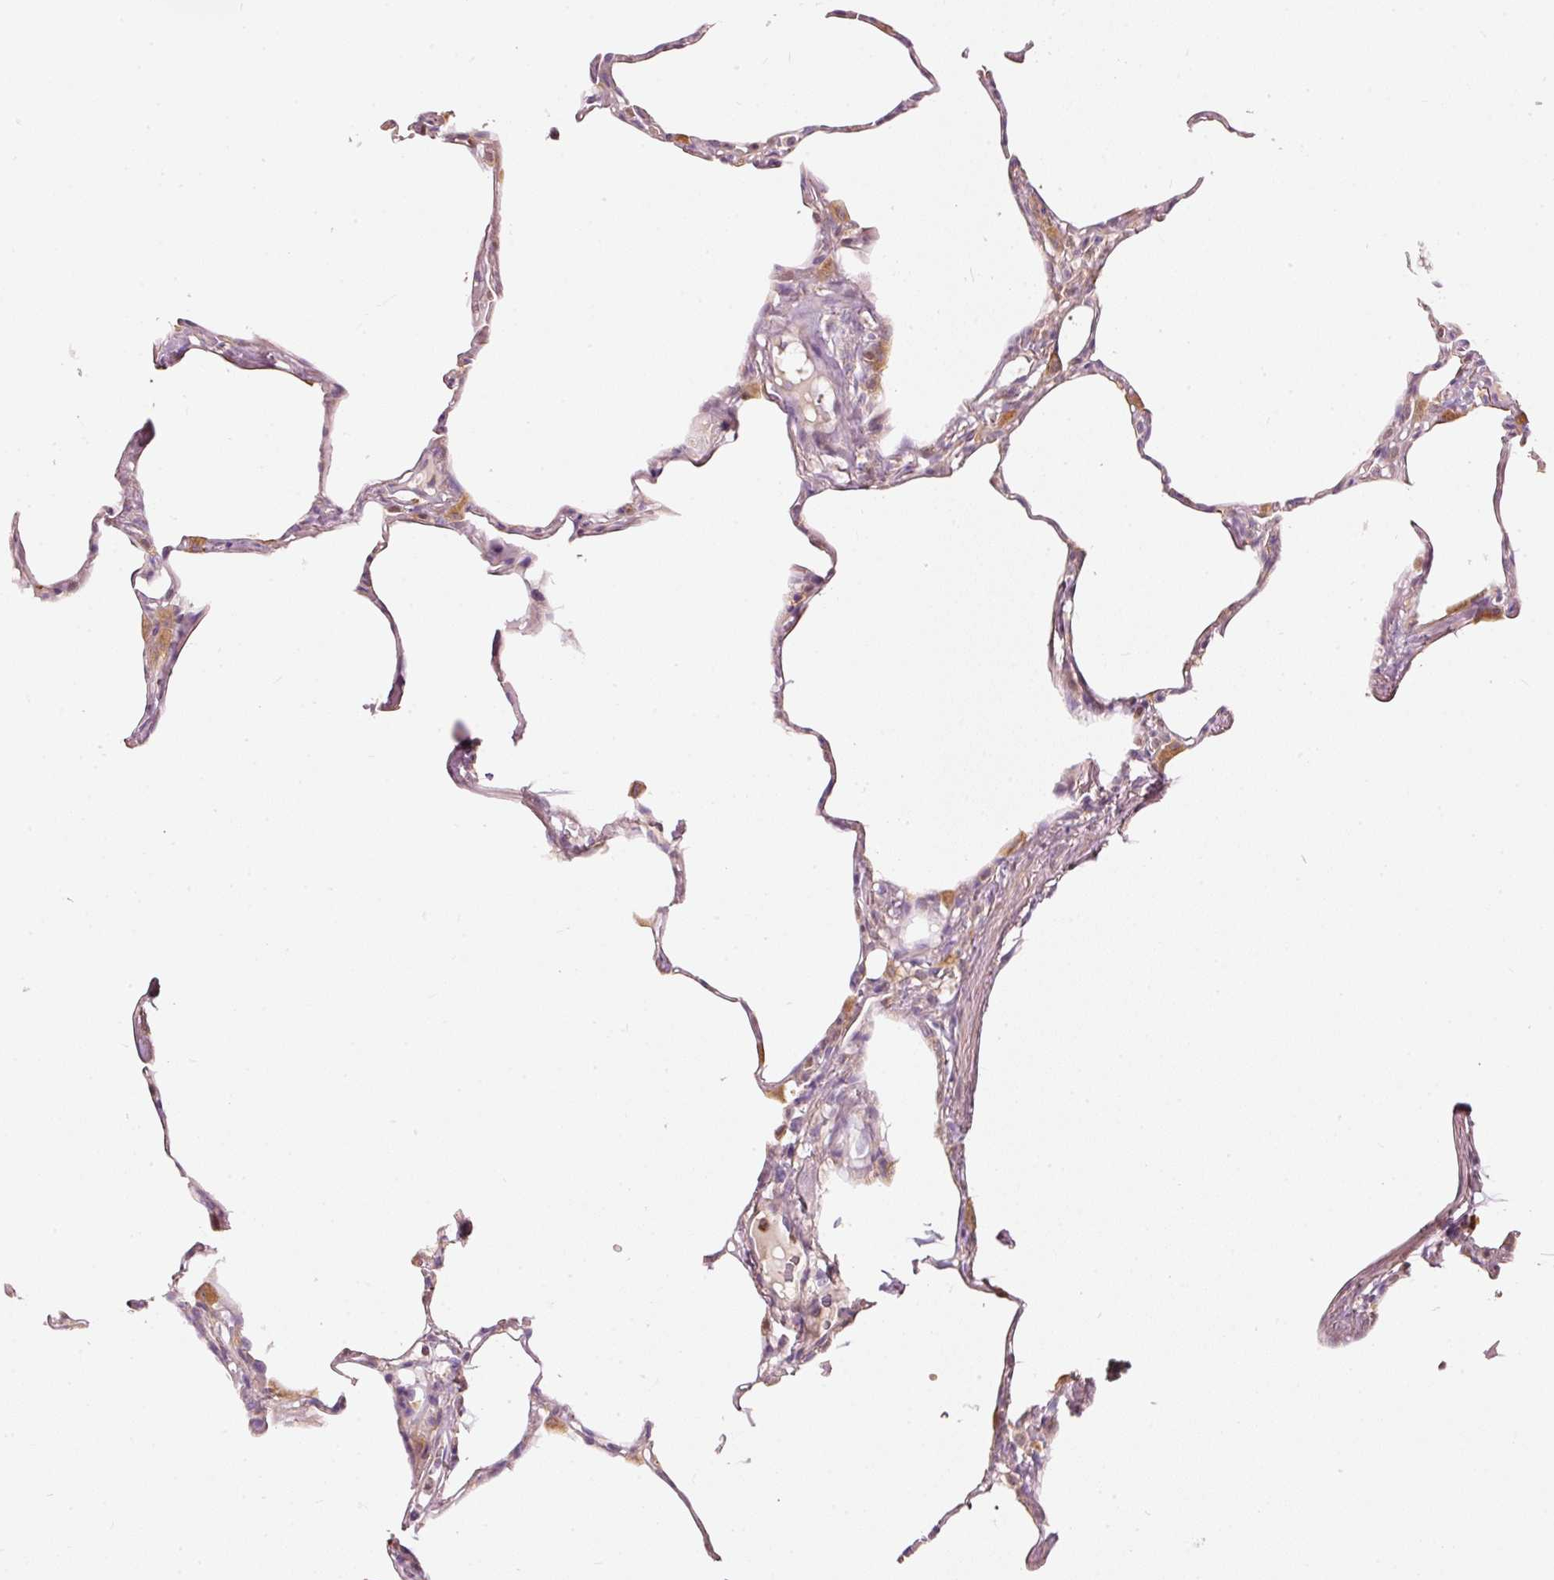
{"staining": {"intensity": "moderate", "quantity": "<25%", "location": "cytoplasmic/membranous"}, "tissue": "lung", "cell_type": "Alveolar cells", "image_type": "normal", "snomed": [{"axis": "morphology", "description": "Normal tissue, NOS"}, {"axis": "topography", "description": "Lung"}], "caption": "Lung stained for a protein (brown) exhibits moderate cytoplasmic/membranous positive expression in approximately <25% of alveolar cells.", "gene": "KLHL21", "patient": {"sex": "male", "age": 65}}